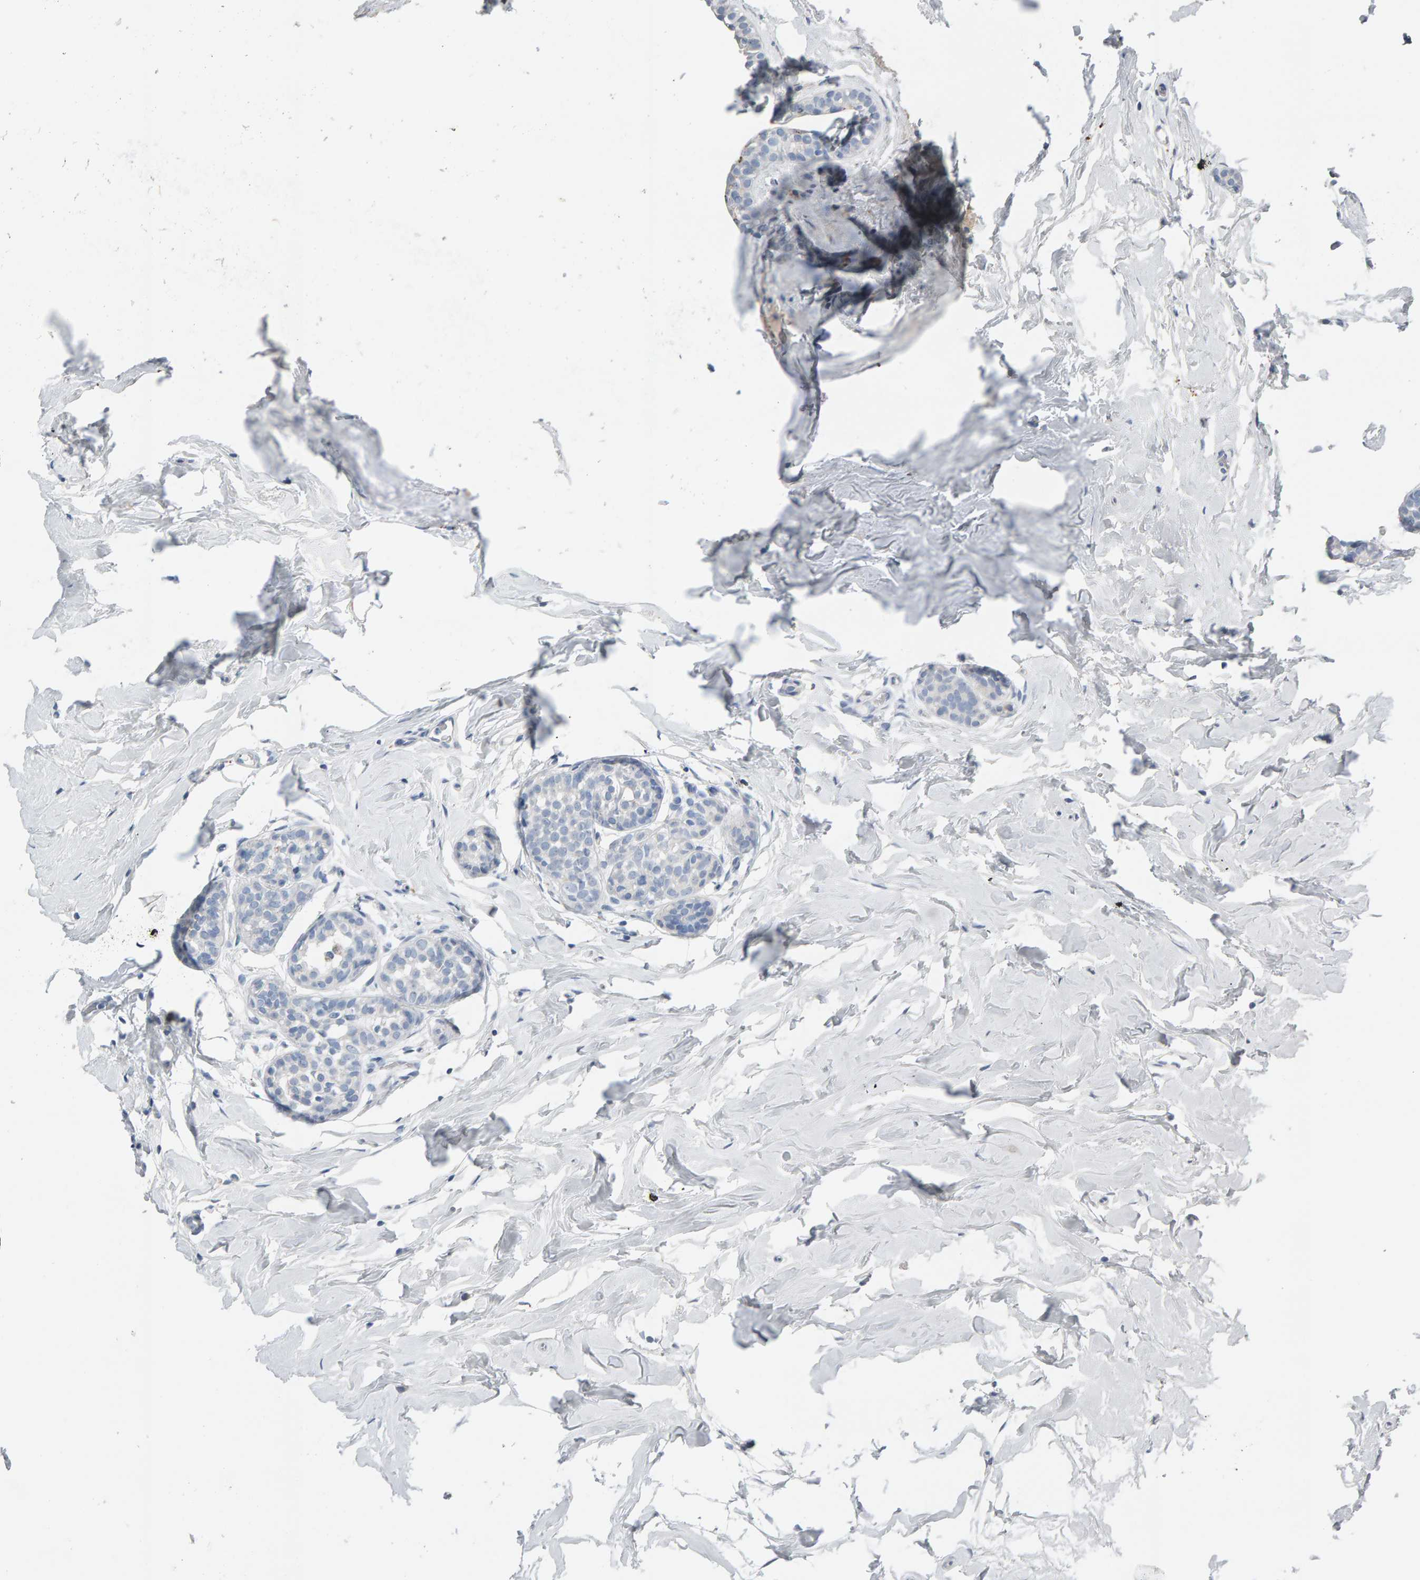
{"staining": {"intensity": "negative", "quantity": "none", "location": "none"}, "tissue": "breast cancer", "cell_type": "Tumor cells", "image_type": "cancer", "snomed": [{"axis": "morphology", "description": "Duct carcinoma"}, {"axis": "topography", "description": "Breast"}], "caption": "There is no significant expression in tumor cells of breast cancer (invasive ductal carcinoma). Nuclei are stained in blue.", "gene": "IPPK", "patient": {"sex": "female", "age": 55}}